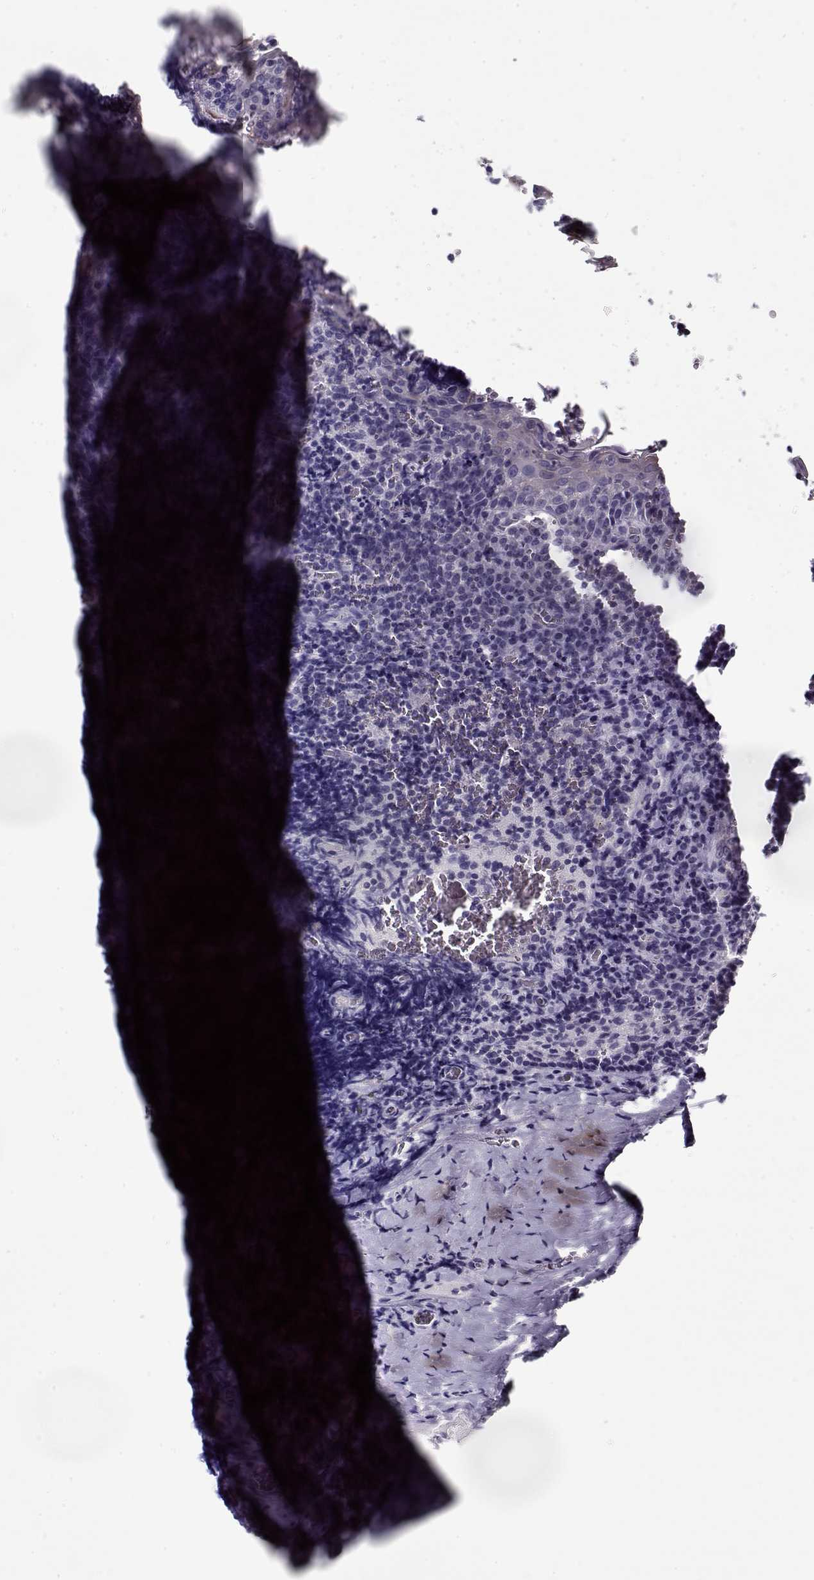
{"staining": {"intensity": "negative", "quantity": "none", "location": "none"}, "tissue": "tonsil", "cell_type": "Germinal center cells", "image_type": "normal", "snomed": [{"axis": "morphology", "description": "Normal tissue, NOS"}, {"axis": "morphology", "description": "Inflammation, NOS"}, {"axis": "topography", "description": "Tonsil"}], "caption": "Immunohistochemistry micrograph of unremarkable human tonsil stained for a protein (brown), which shows no staining in germinal center cells.", "gene": "CCDC136", "patient": {"sex": "female", "age": 31}}